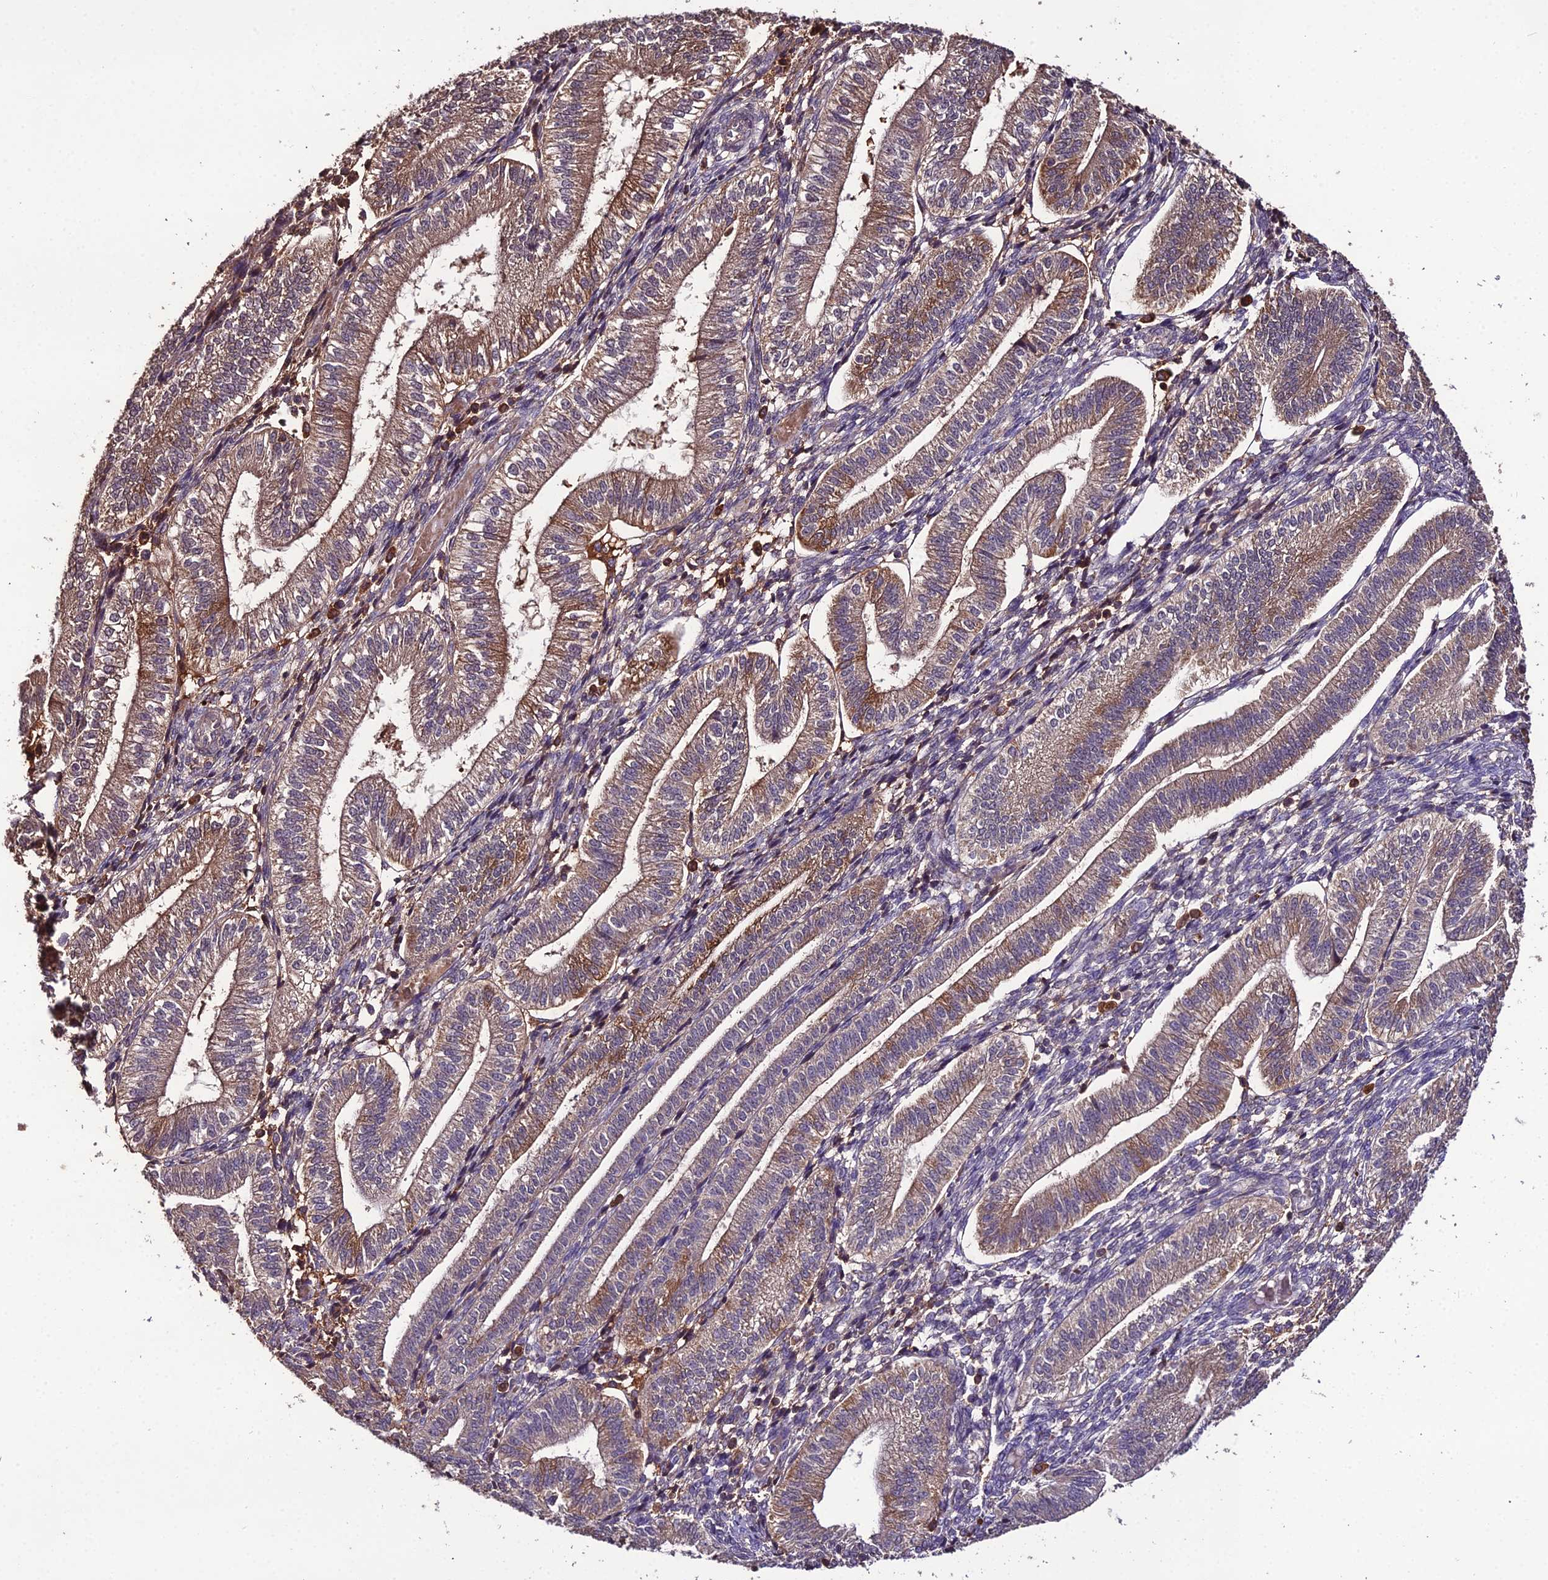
{"staining": {"intensity": "weak", "quantity": "25%-75%", "location": "cytoplasmic/membranous"}, "tissue": "endometrium", "cell_type": "Cells in endometrial stroma", "image_type": "normal", "snomed": [{"axis": "morphology", "description": "Normal tissue, NOS"}, {"axis": "topography", "description": "Endometrium"}], "caption": "Immunohistochemical staining of benign endometrium demonstrates 25%-75% levels of weak cytoplasmic/membranous protein positivity in about 25%-75% of cells in endometrial stroma. (Brightfield microscopy of DAB IHC at high magnification).", "gene": "KCTD16", "patient": {"sex": "female", "age": 34}}